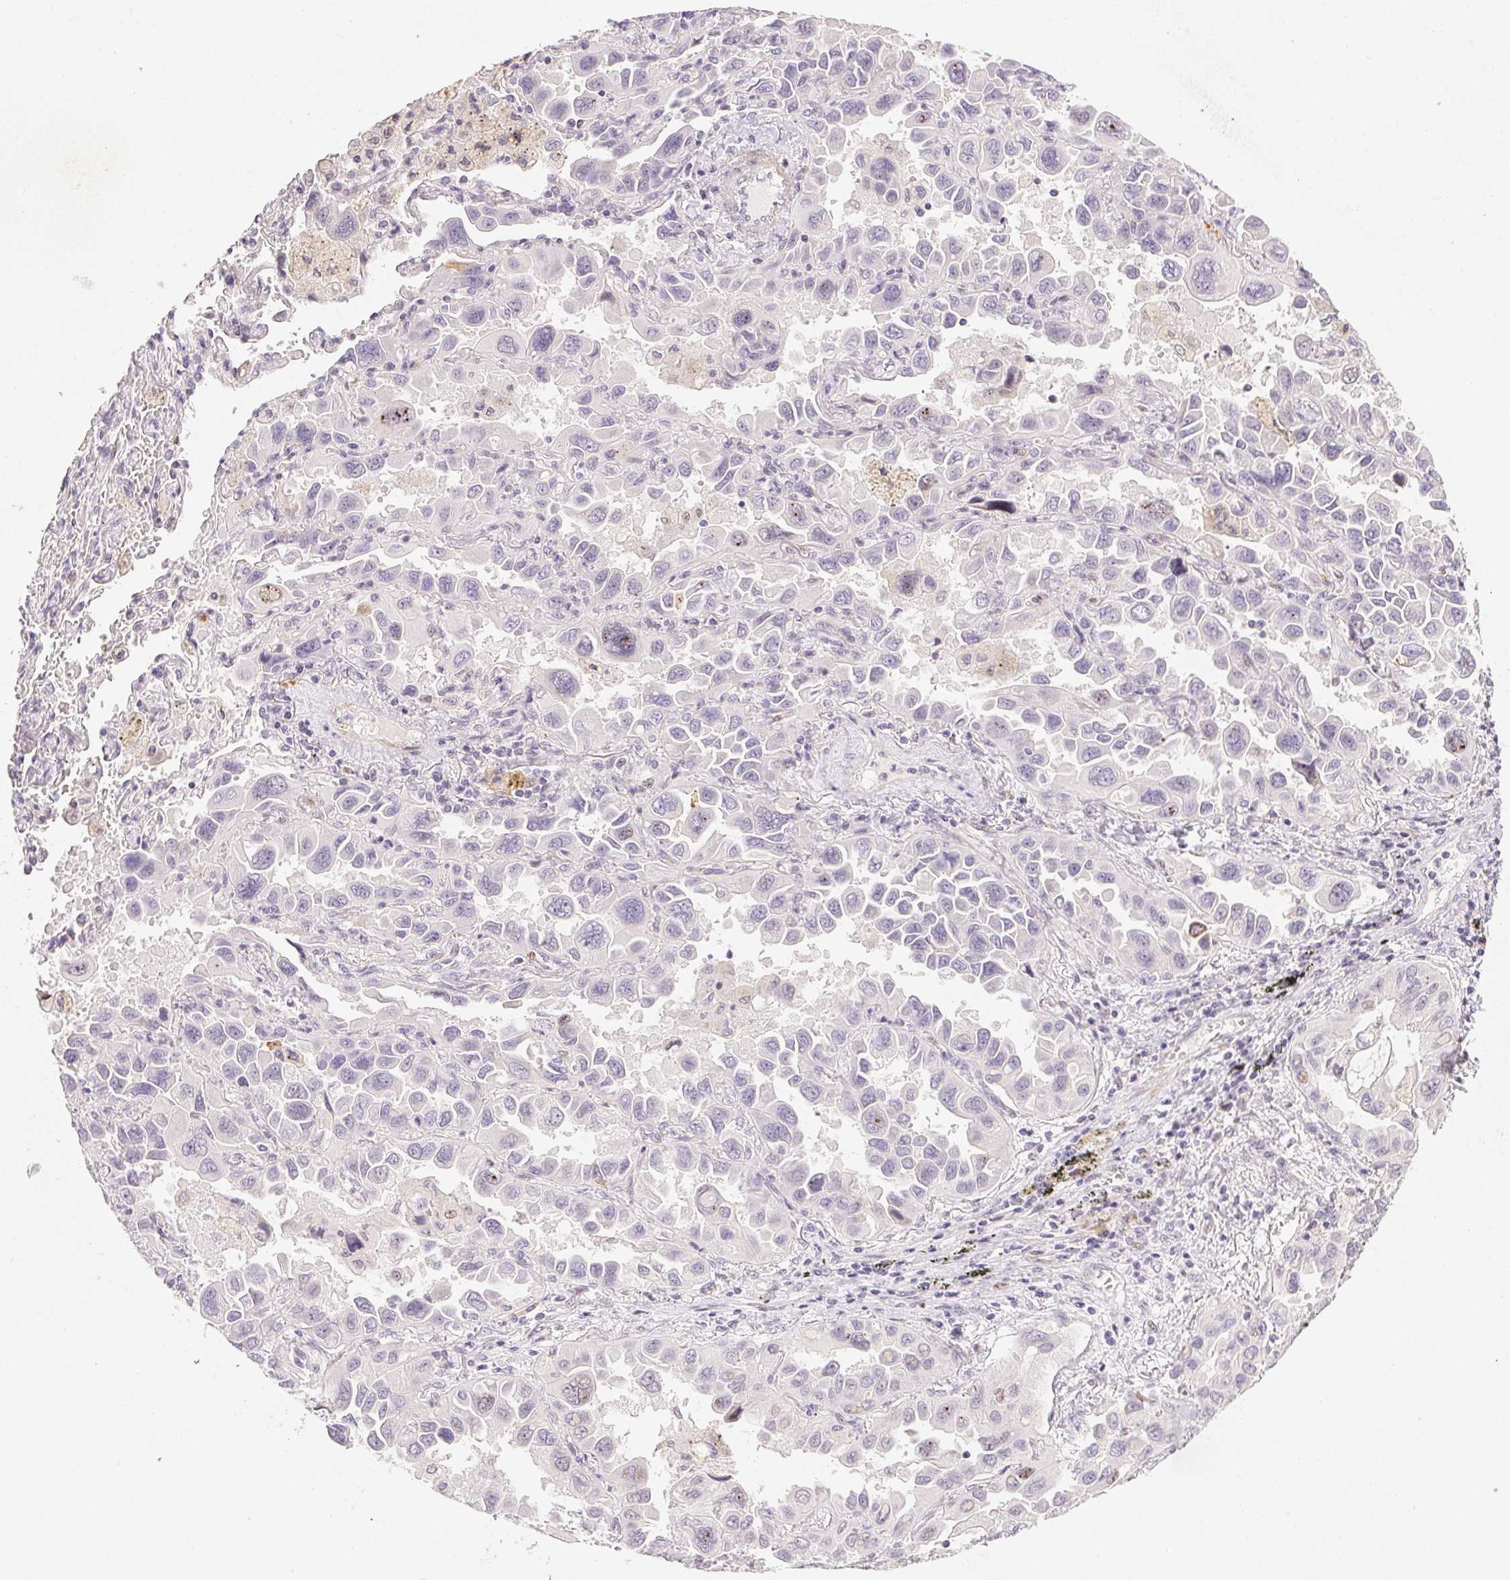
{"staining": {"intensity": "negative", "quantity": "none", "location": "none"}, "tissue": "lung cancer", "cell_type": "Tumor cells", "image_type": "cancer", "snomed": [{"axis": "morphology", "description": "Adenocarcinoma, NOS"}, {"axis": "topography", "description": "Lung"}], "caption": "Tumor cells show no significant protein expression in lung cancer.", "gene": "RPGRIP1", "patient": {"sex": "male", "age": 64}}